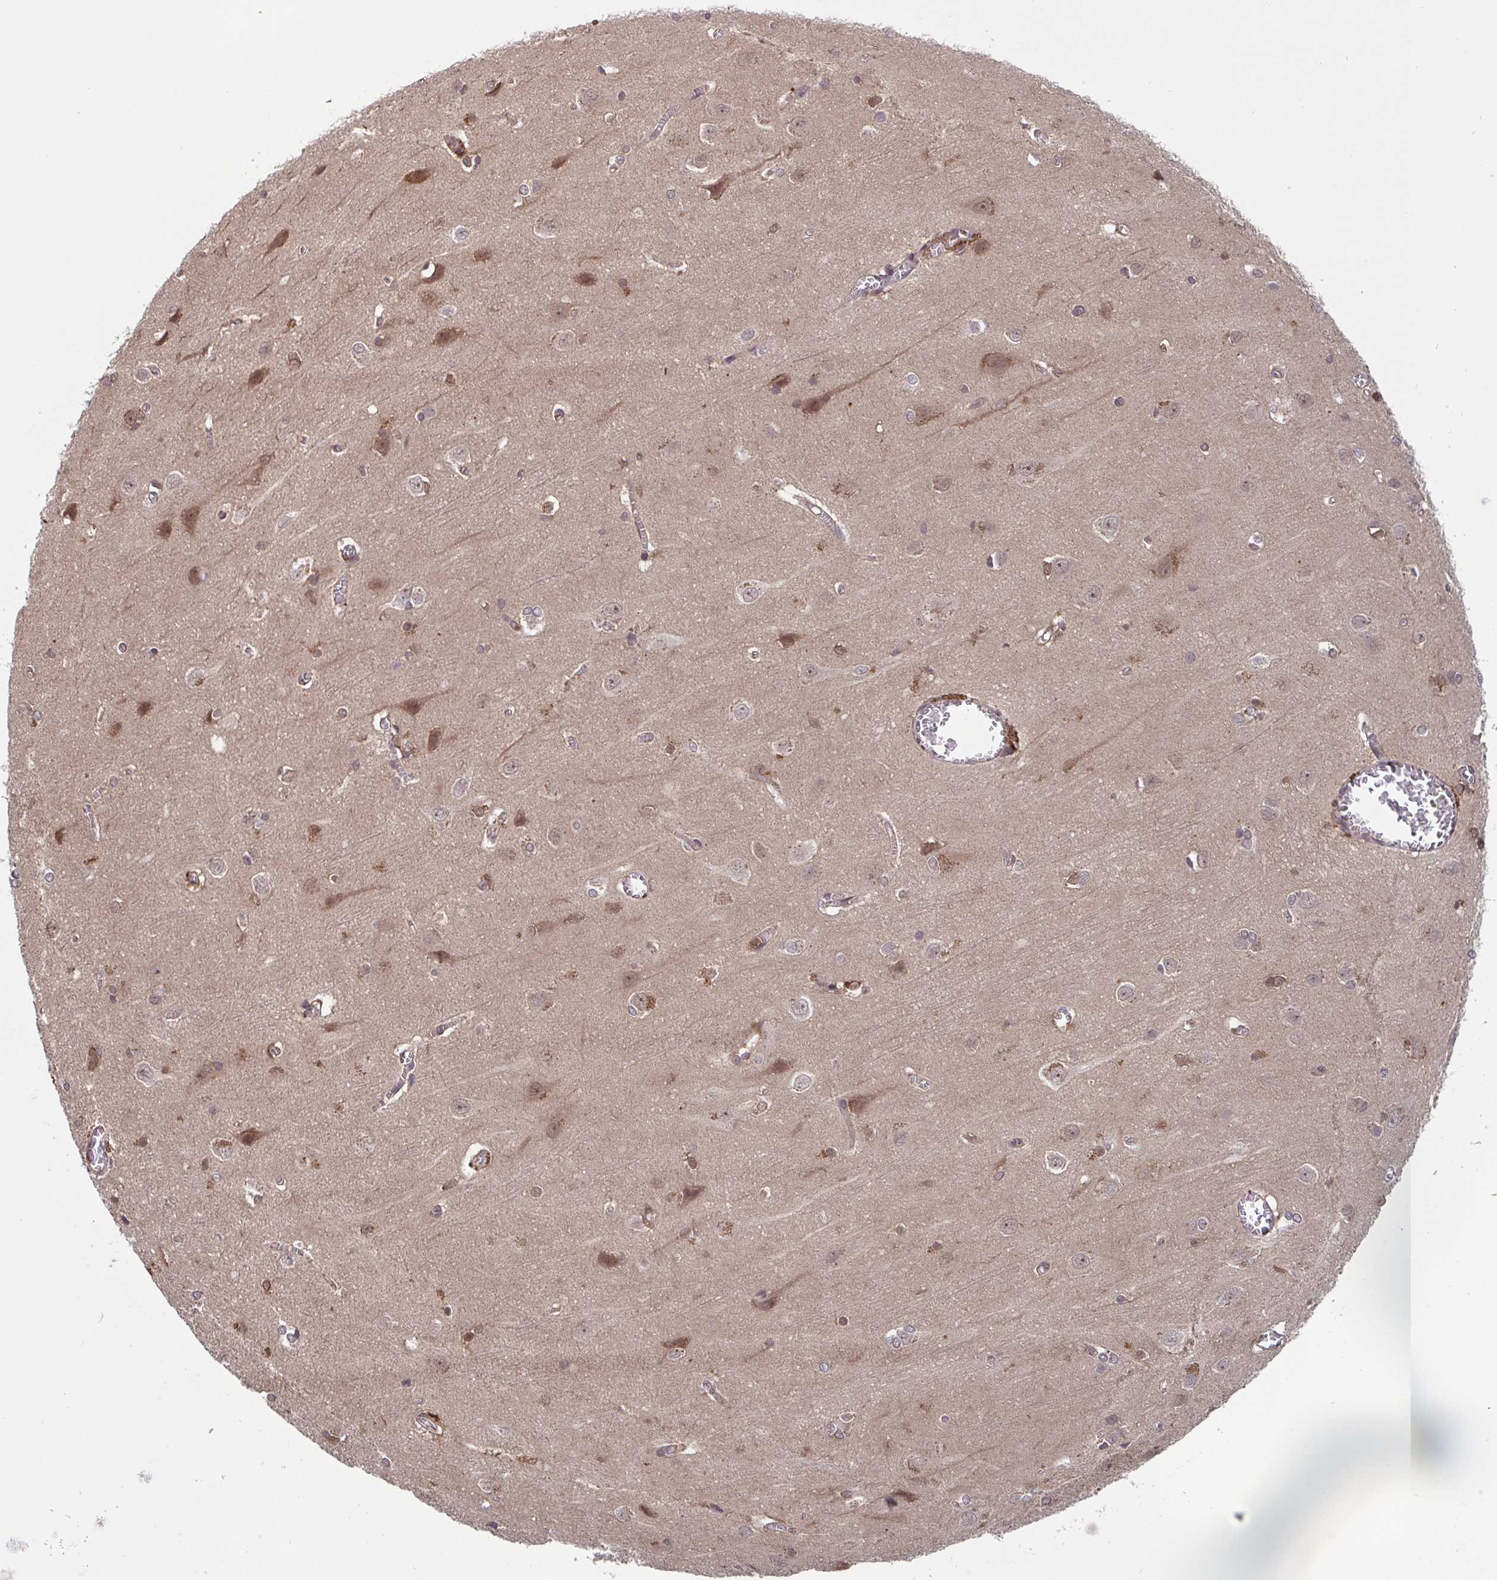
{"staining": {"intensity": "strong", "quantity": "<25%", "location": "cytoplasmic/membranous"}, "tissue": "cerebral cortex", "cell_type": "Endothelial cells", "image_type": "normal", "snomed": [{"axis": "morphology", "description": "Normal tissue, NOS"}, {"axis": "topography", "description": "Cerebral cortex"}], "caption": "A medium amount of strong cytoplasmic/membranous expression is seen in approximately <25% of endothelial cells in normal cerebral cortex.", "gene": "TIGAR", "patient": {"sex": "male", "age": 37}}